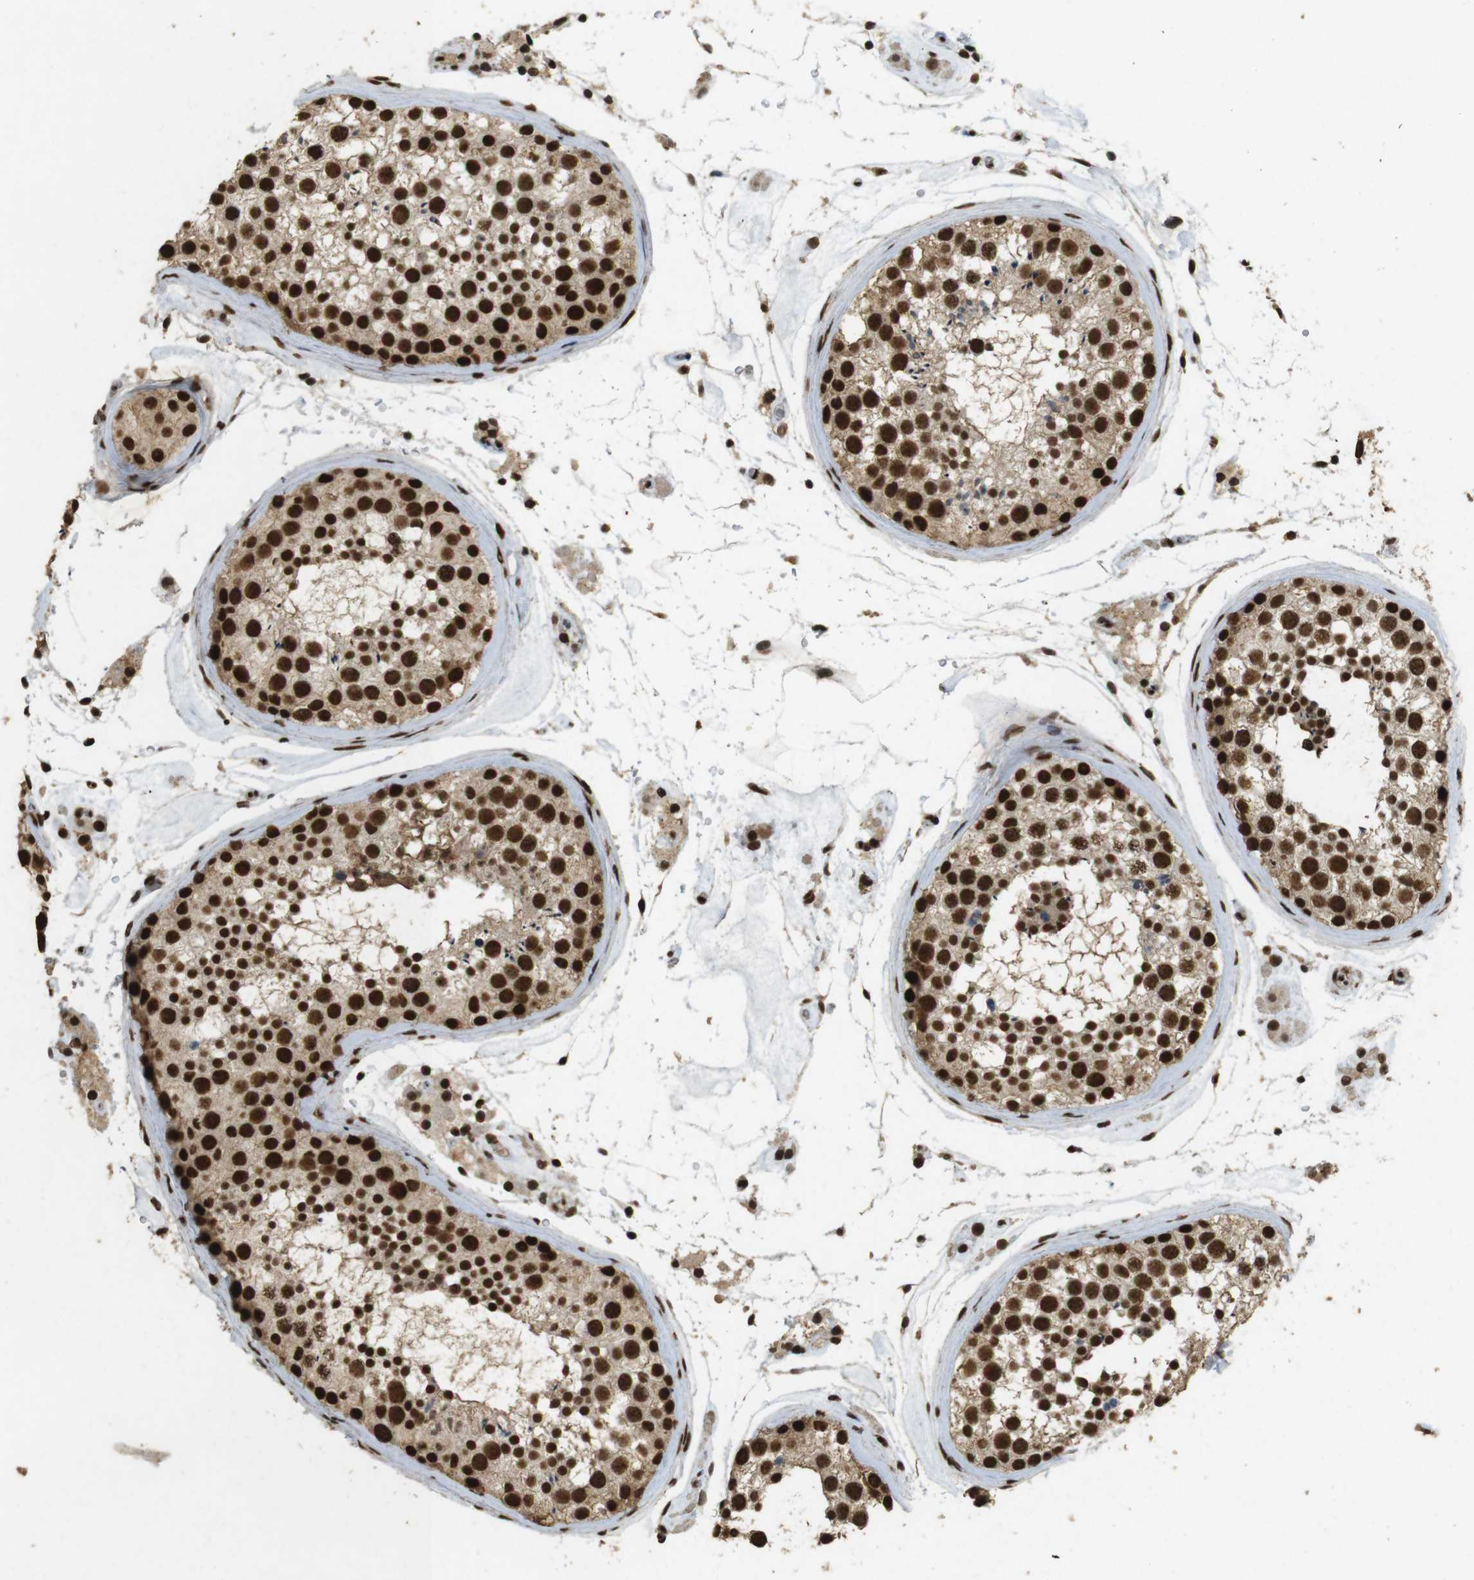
{"staining": {"intensity": "strong", "quantity": ">75%", "location": "cytoplasmic/membranous,nuclear"}, "tissue": "testis", "cell_type": "Cells in seminiferous ducts", "image_type": "normal", "snomed": [{"axis": "morphology", "description": "Normal tissue, NOS"}, {"axis": "topography", "description": "Testis"}], "caption": "DAB immunohistochemical staining of benign testis displays strong cytoplasmic/membranous,nuclear protein expression in approximately >75% of cells in seminiferous ducts.", "gene": "GATA4", "patient": {"sex": "male", "age": 46}}